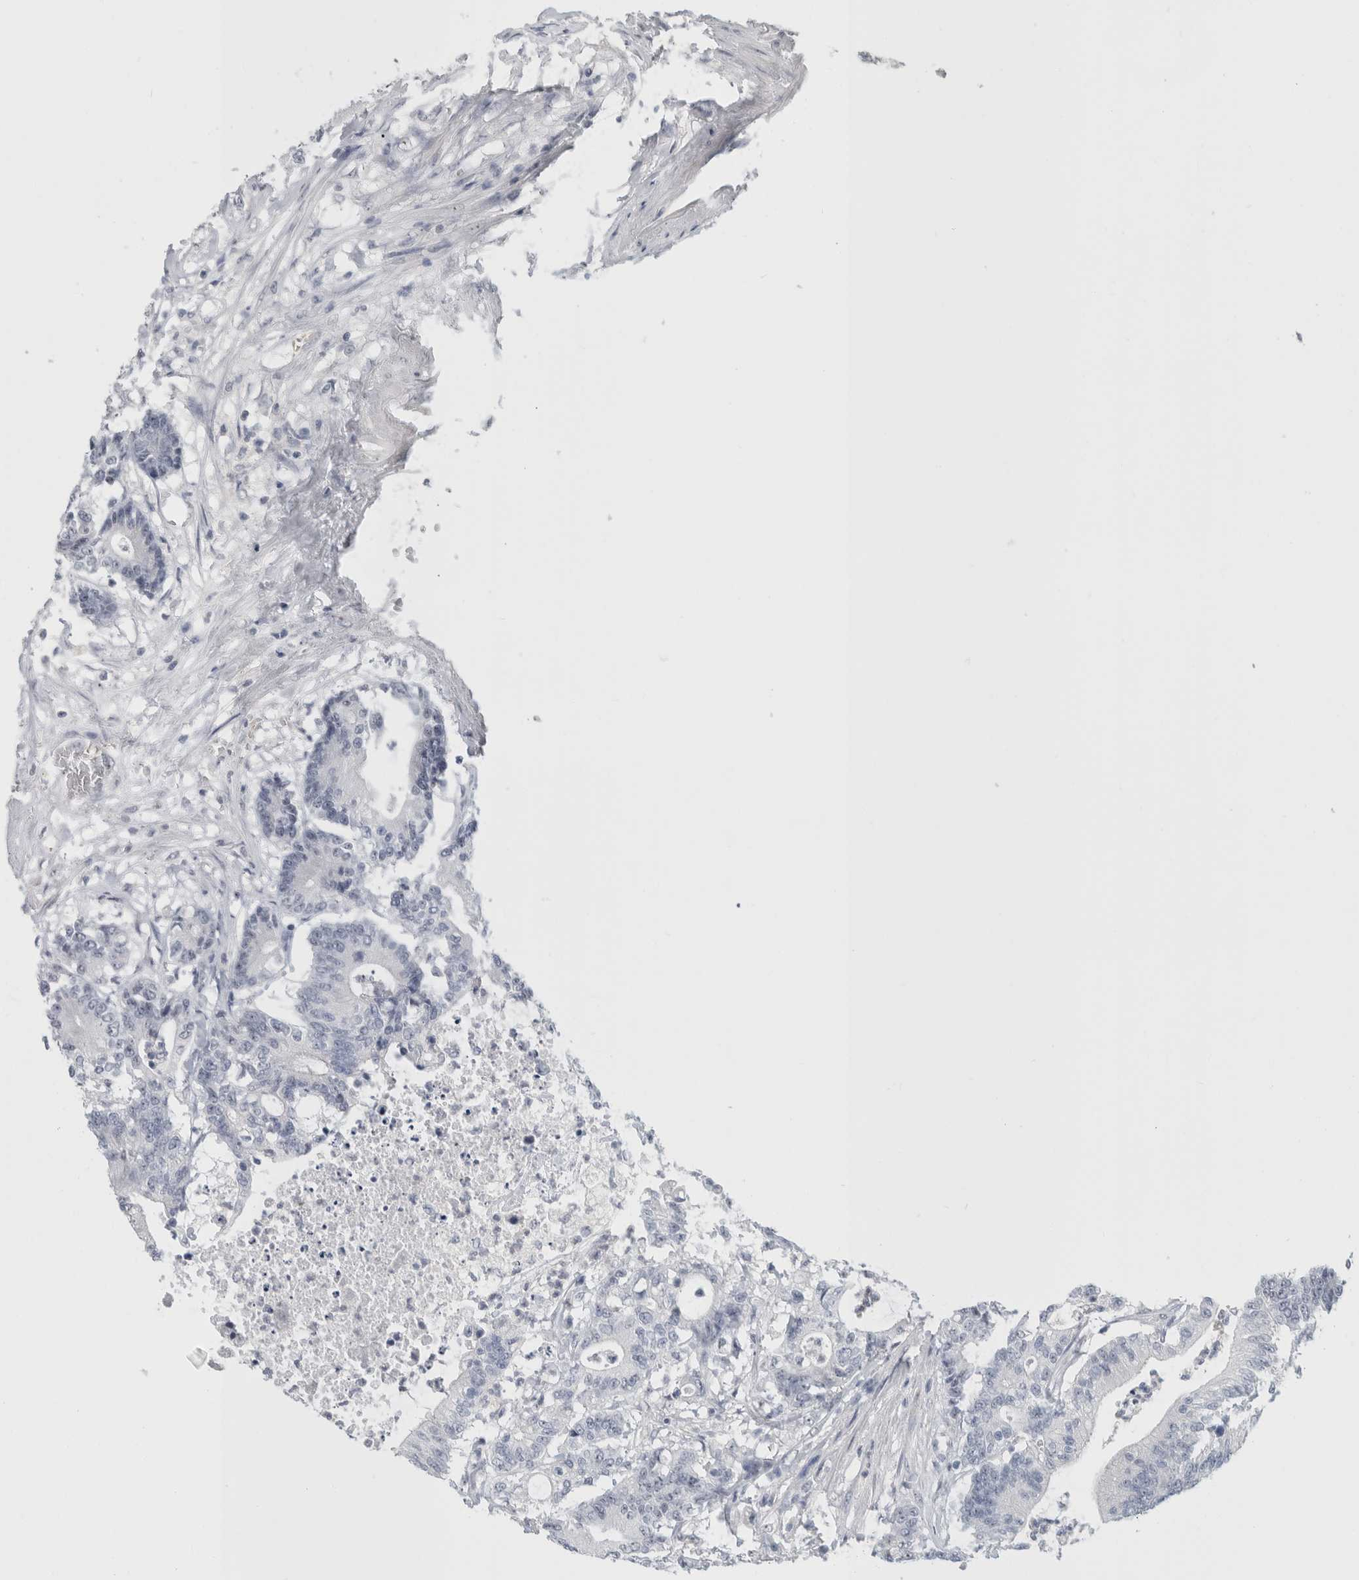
{"staining": {"intensity": "negative", "quantity": "none", "location": "none"}, "tissue": "colorectal cancer", "cell_type": "Tumor cells", "image_type": "cancer", "snomed": [{"axis": "morphology", "description": "Adenocarcinoma, NOS"}, {"axis": "topography", "description": "Colon"}], "caption": "DAB immunohistochemical staining of human colorectal cancer (adenocarcinoma) reveals no significant expression in tumor cells. (Brightfield microscopy of DAB immunohistochemistry (IHC) at high magnification).", "gene": "FMR1NB", "patient": {"sex": "female", "age": 84}}